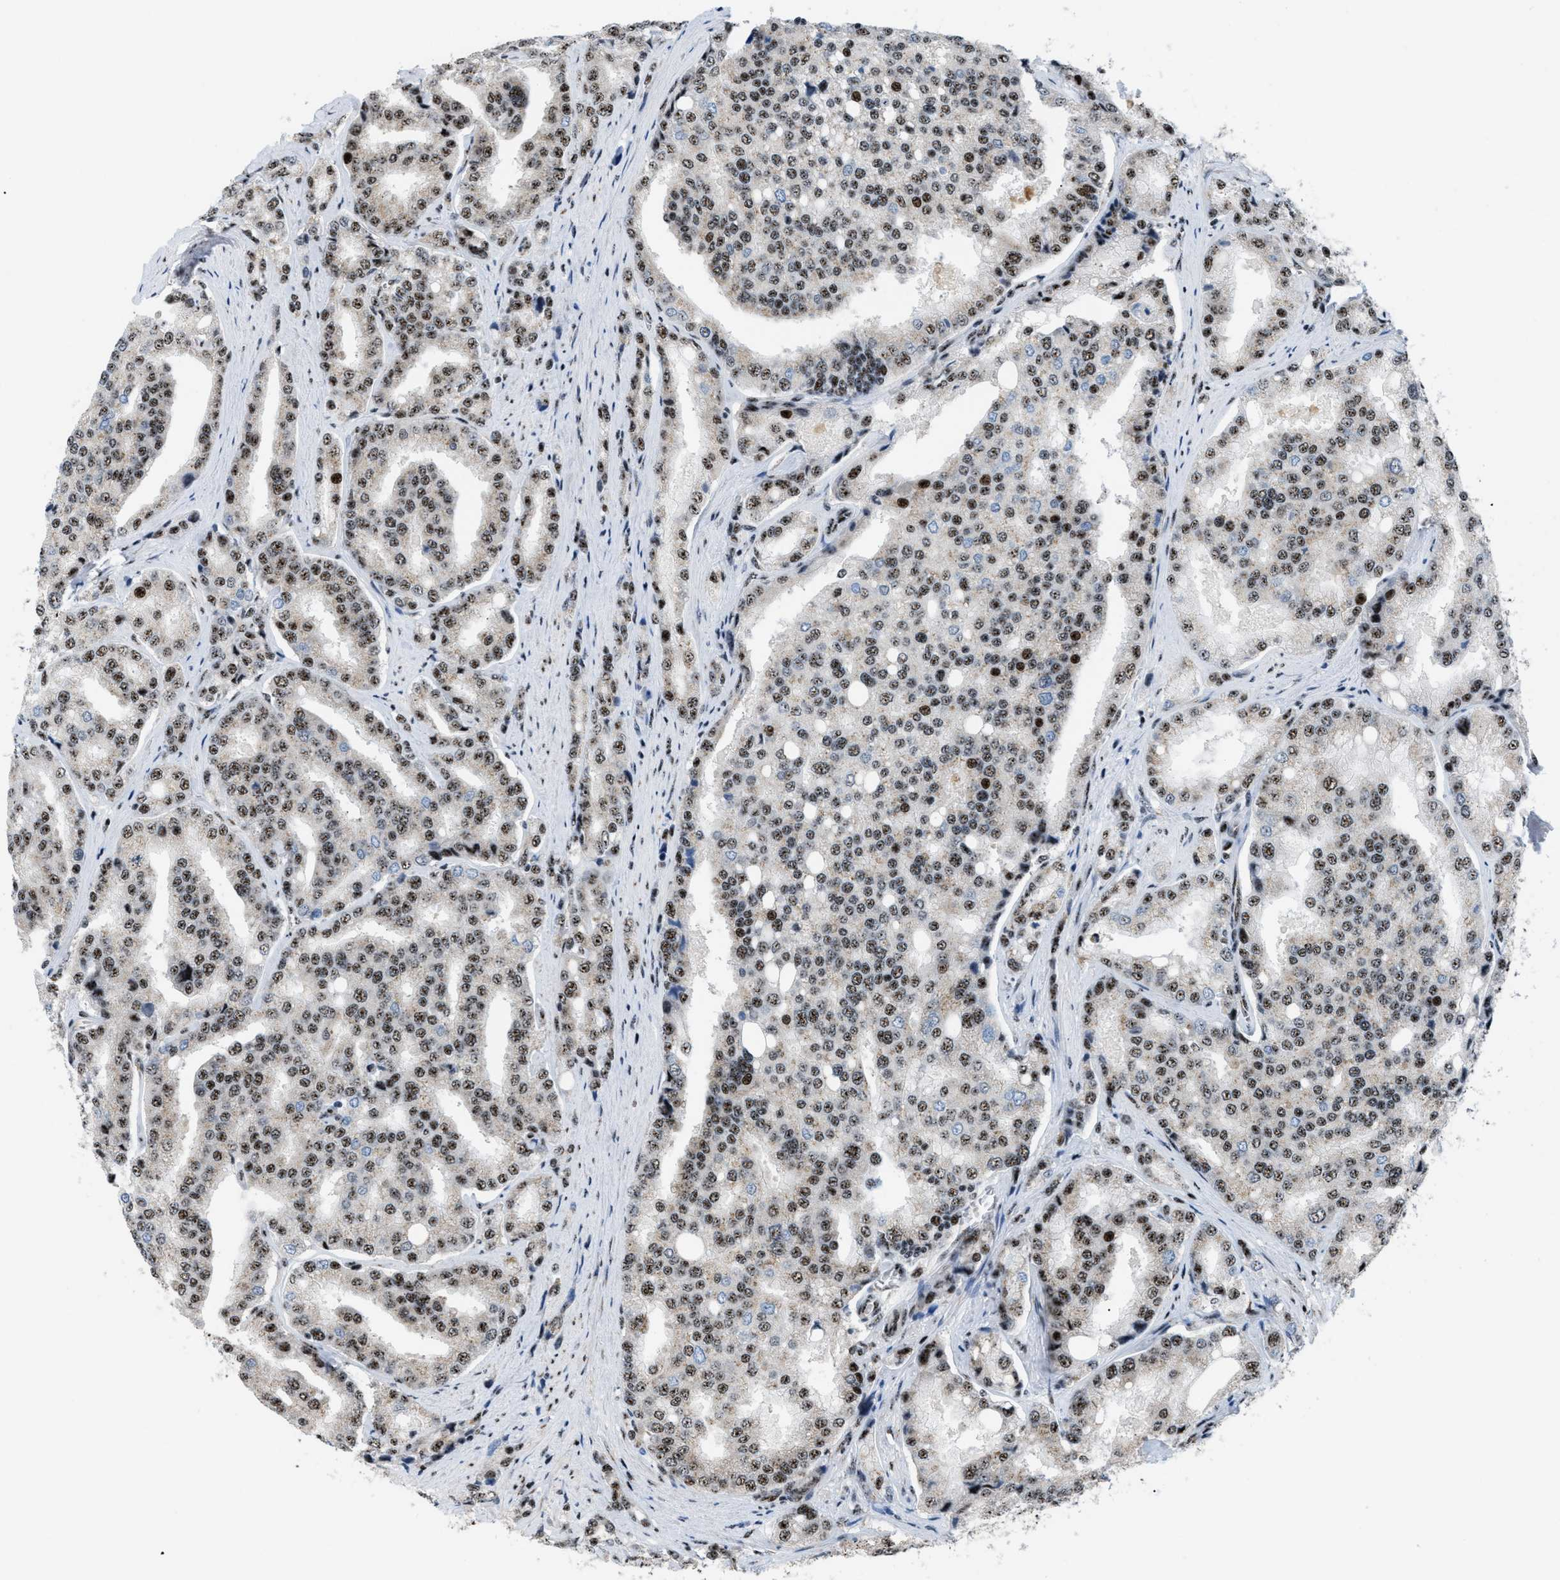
{"staining": {"intensity": "moderate", "quantity": ">75%", "location": "nuclear"}, "tissue": "prostate cancer", "cell_type": "Tumor cells", "image_type": "cancer", "snomed": [{"axis": "morphology", "description": "Adenocarcinoma, High grade"}, {"axis": "topography", "description": "Prostate"}], "caption": "A brown stain shows moderate nuclear positivity of a protein in adenocarcinoma (high-grade) (prostate) tumor cells.", "gene": "CDR2", "patient": {"sex": "male", "age": 50}}